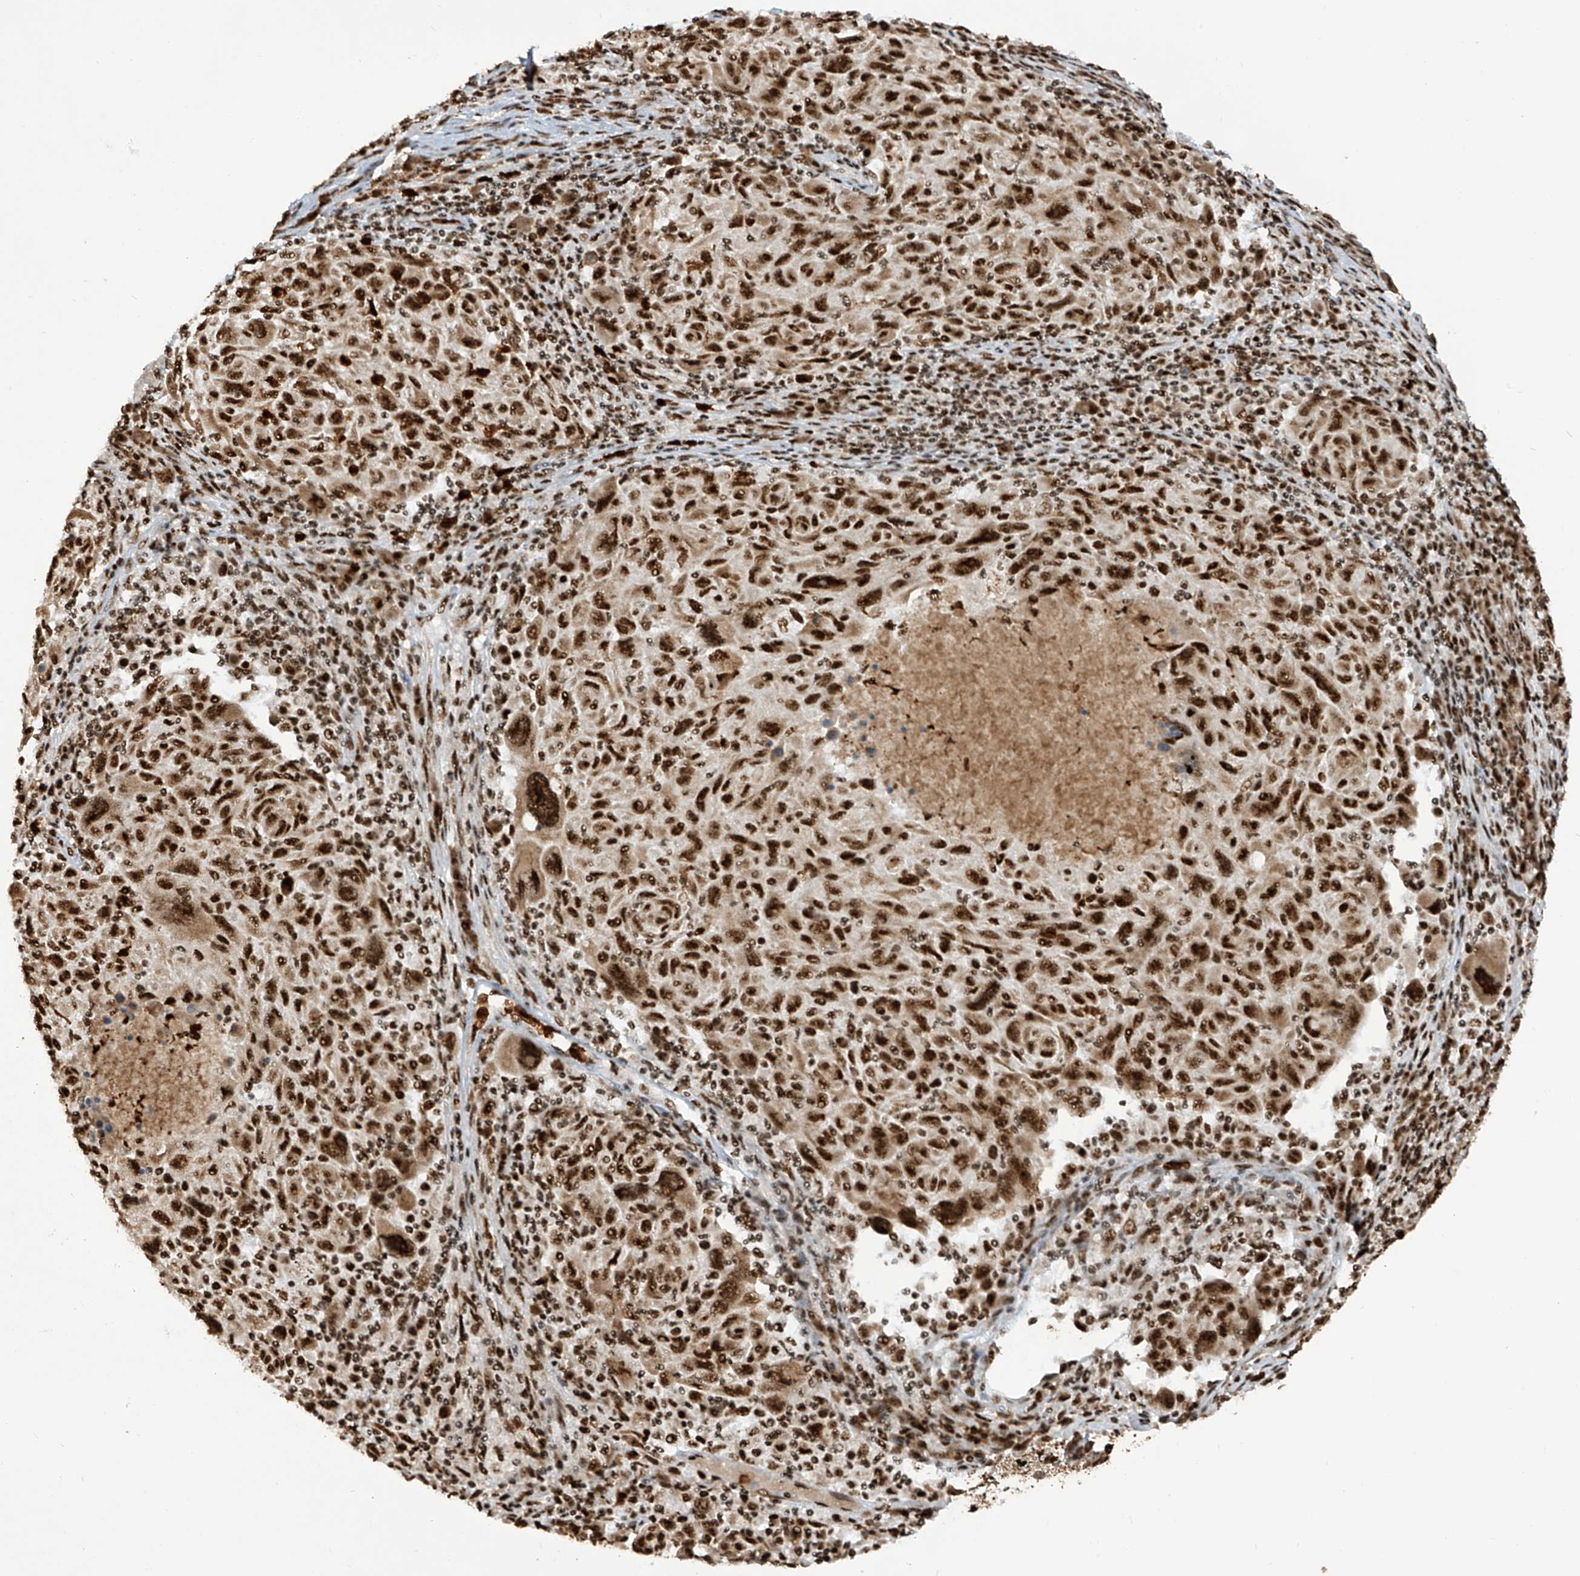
{"staining": {"intensity": "strong", "quantity": ">75%", "location": "nuclear"}, "tissue": "melanoma", "cell_type": "Tumor cells", "image_type": "cancer", "snomed": [{"axis": "morphology", "description": "Malignant melanoma, NOS"}, {"axis": "topography", "description": "Skin"}], "caption": "Protein expression analysis of melanoma reveals strong nuclear expression in approximately >75% of tumor cells.", "gene": "LBH", "patient": {"sex": "male", "age": 53}}